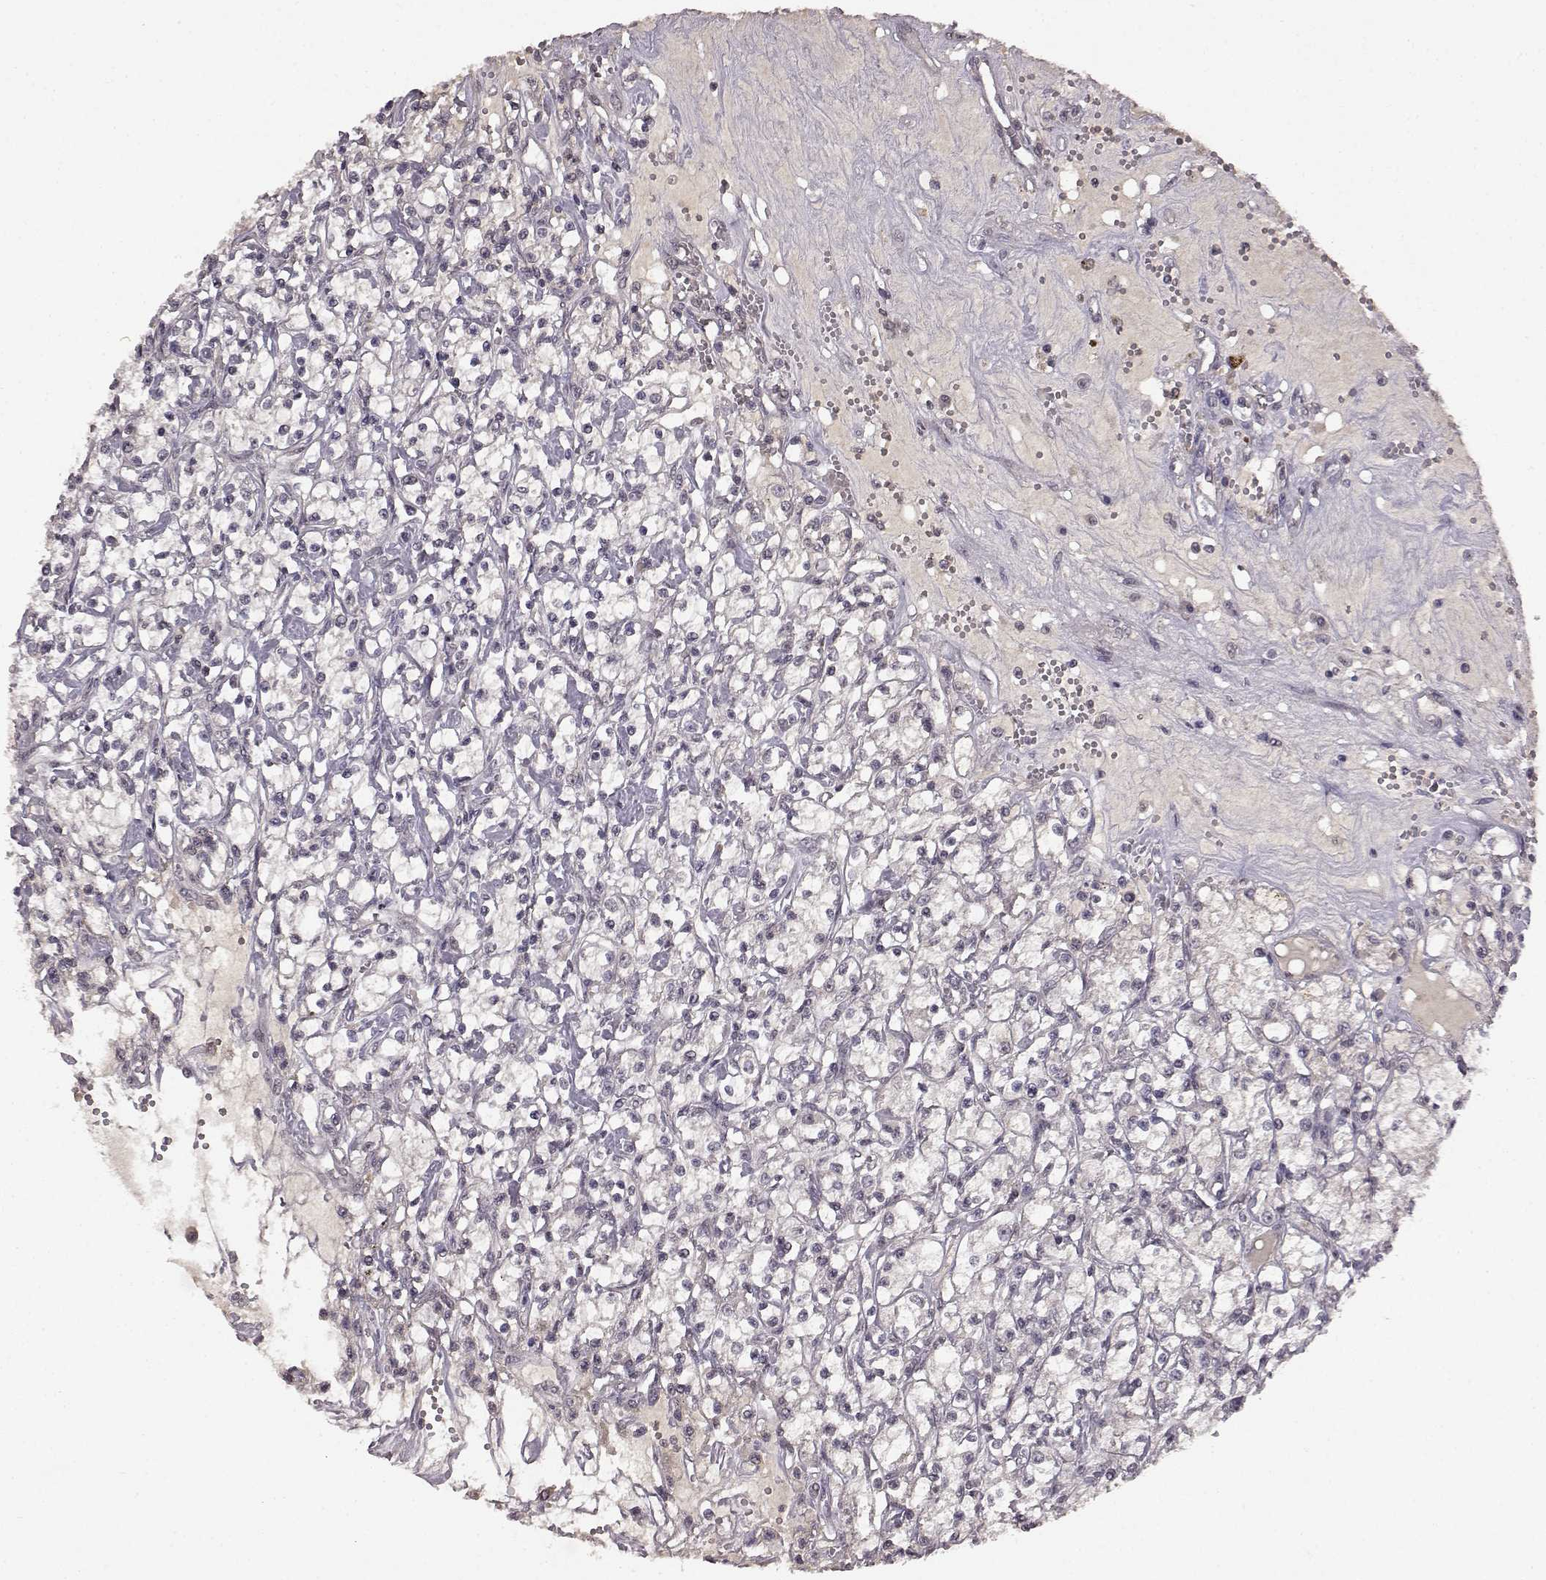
{"staining": {"intensity": "negative", "quantity": "none", "location": "none"}, "tissue": "renal cancer", "cell_type": "Tumor cells", "image_type": "cancer", "snomed": [{"axis": "morphology", "description": "Adenocarcinoma, NOS"}, {"axis": "topography", "description": "Kidney"}], "caption": "Immunohistochemistry (IHC) of human renal adenocarcinoma demonstrates no staining in tumor cells. The staining is performed using DAB brown chromogen with nuclei counter-stained in using hematoxylin.", "gene": "NTRK2", "patient": {"sex": "female", "age": 59}}